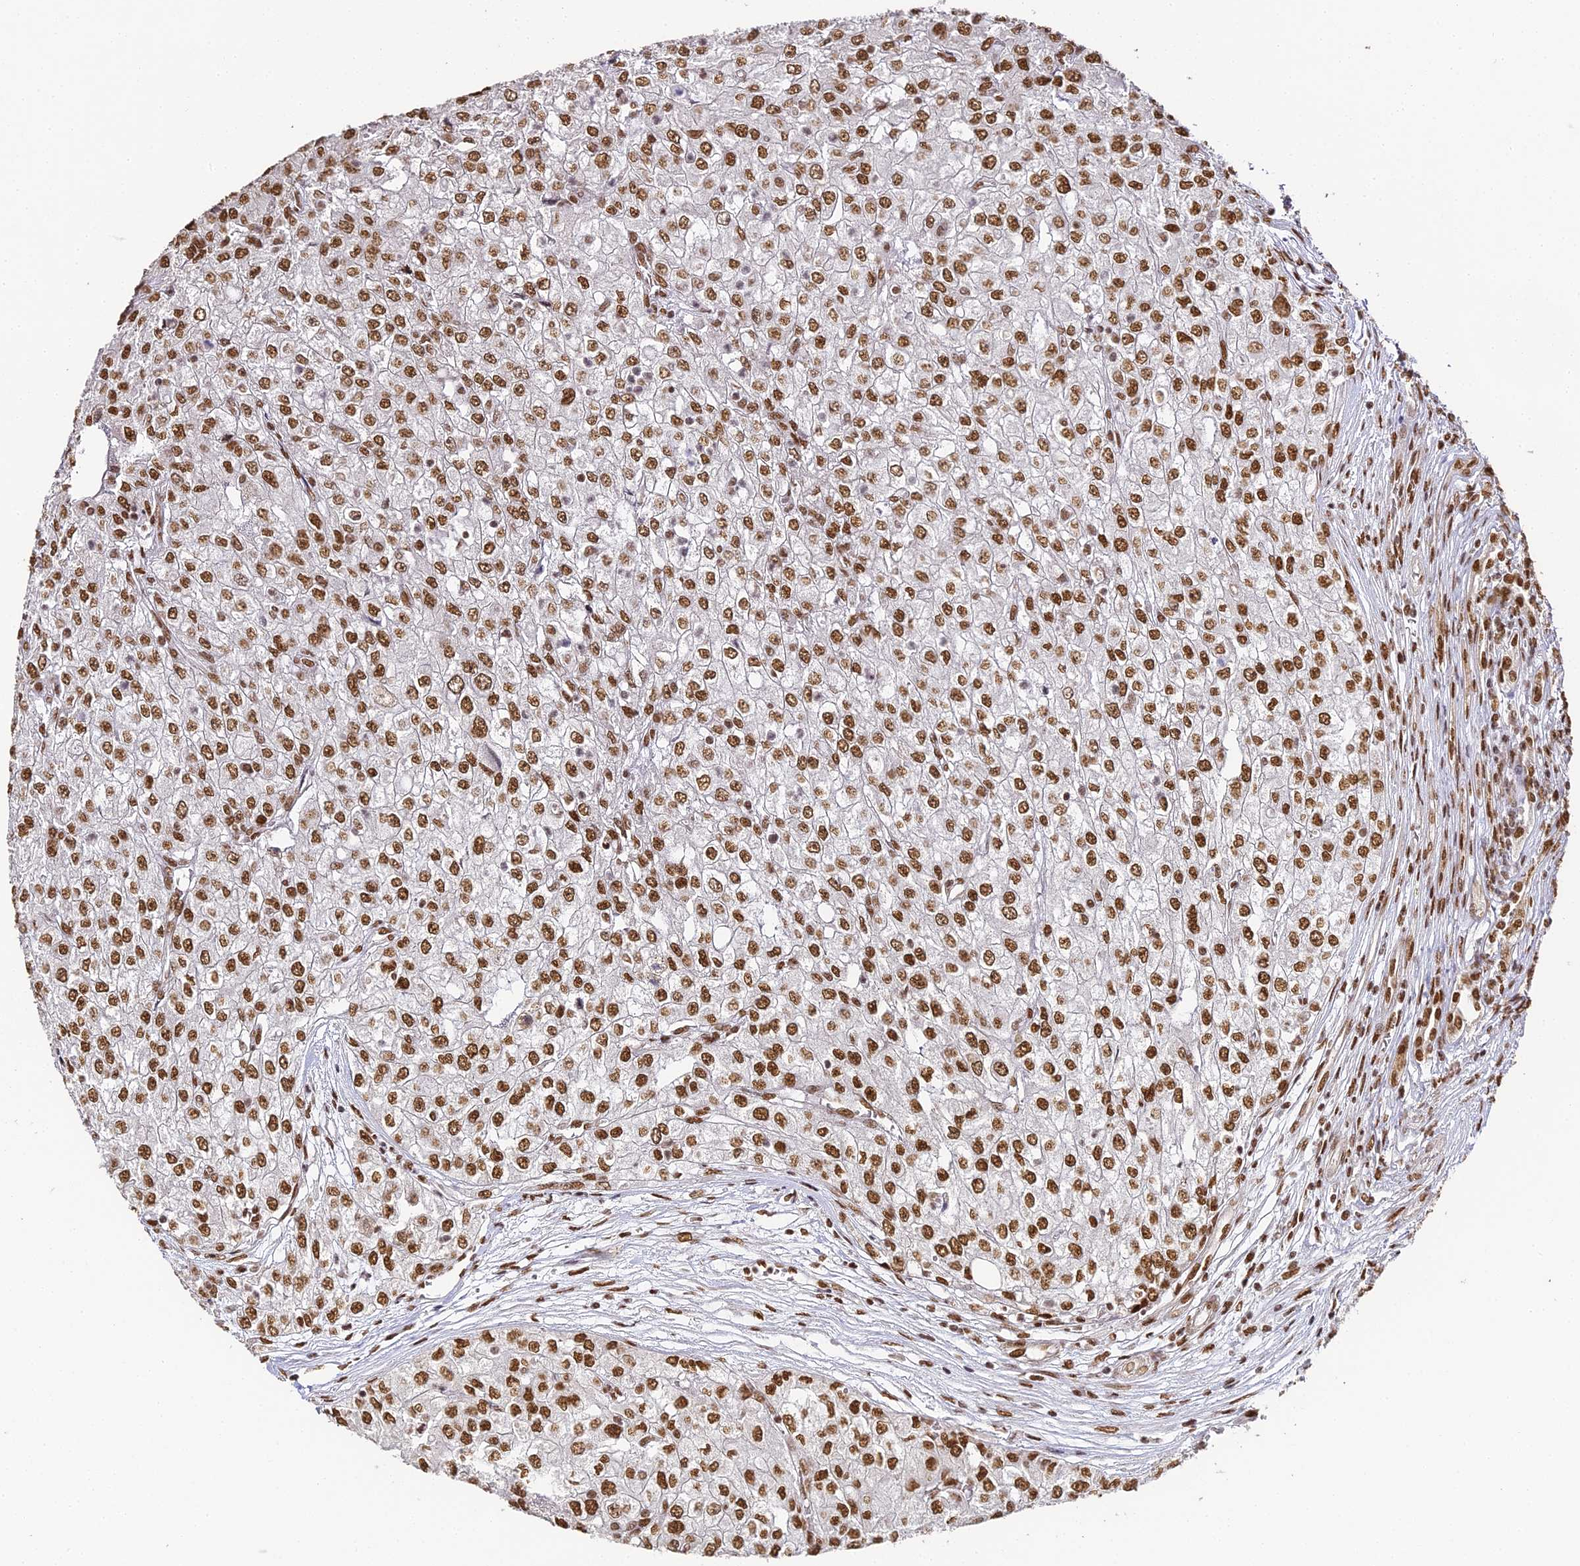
{"staining": {"intensity": "moderate", "quantity": ">75%", "location": "nuclear"}, "tissue": "renal cancer", "cell_type": "Tumor cells", "image_type": "cancer", "snomed": [{"axis": "morphology", "description": "Adenocarcinoma, NOS"}, {"axis": "topography", "description": "Kidney"}], "caption": "Renal adenocarcinoma was stained to show a protein in brown. There is medium levels of moderate nuclear positivity in about >75% of tumor cells.", "gene": "HNRNPA1", "patient": {"sex": "female", "age": 54}}